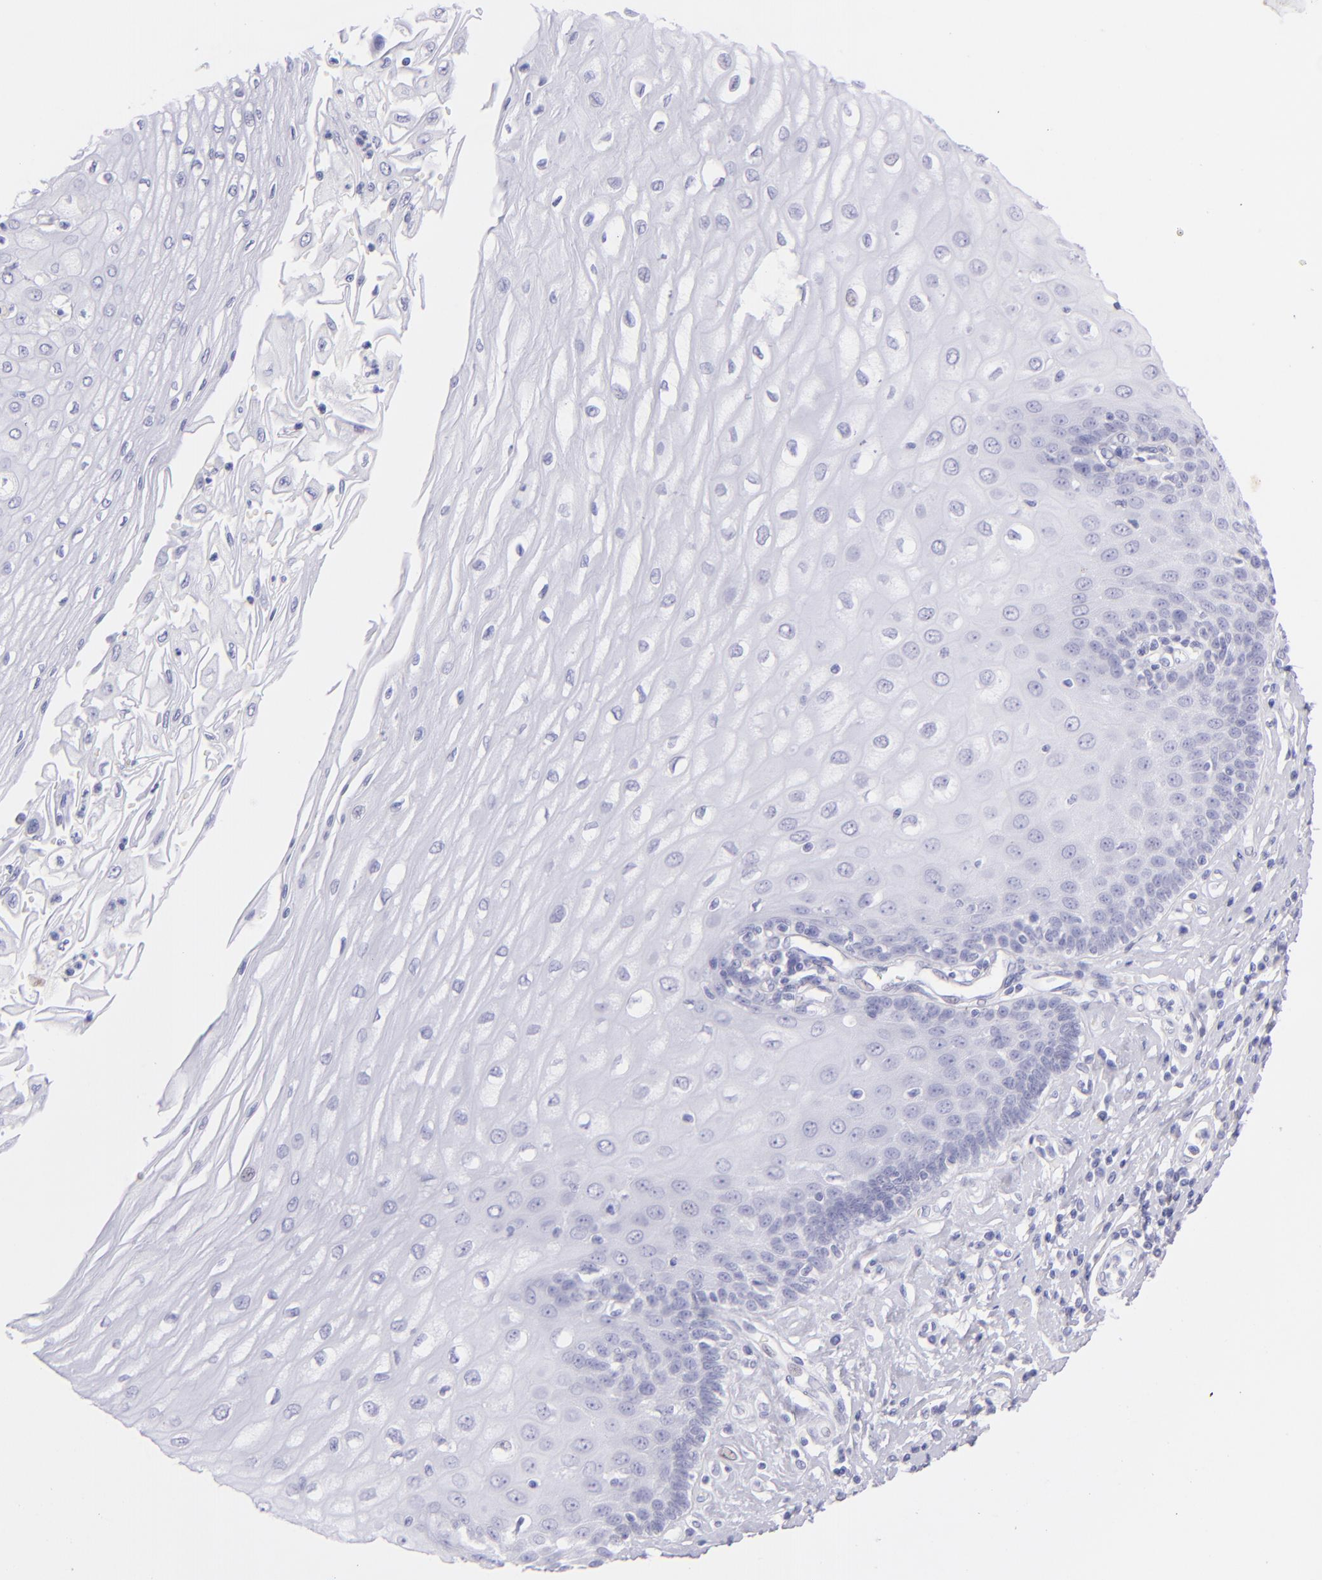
{"staining": {"intensity": "negative", "quantity": "none", "location": "none"}, "tissue": "esophagus", "cell_type": "Squamous epithelial cells", "image_type": "normal", "snomed": [{"axis": "morphology", "description": "Normal tissue, NOS"}, {"axis": "topography", "description": "Esophagus"}], "caption": "Immunohistochemistry (IHC) image of benign esophagus: esophagus stained with DAB exhibits no significant protein expression in squamous epithelial cells. (Stains: DAB immunohistochemistry (IHC) with hematoxylin counter stain, Microscopy: brightfield microscopy at high magnification).", "gene": "CD72", "patient": {"sex": "male", "age": 62}}